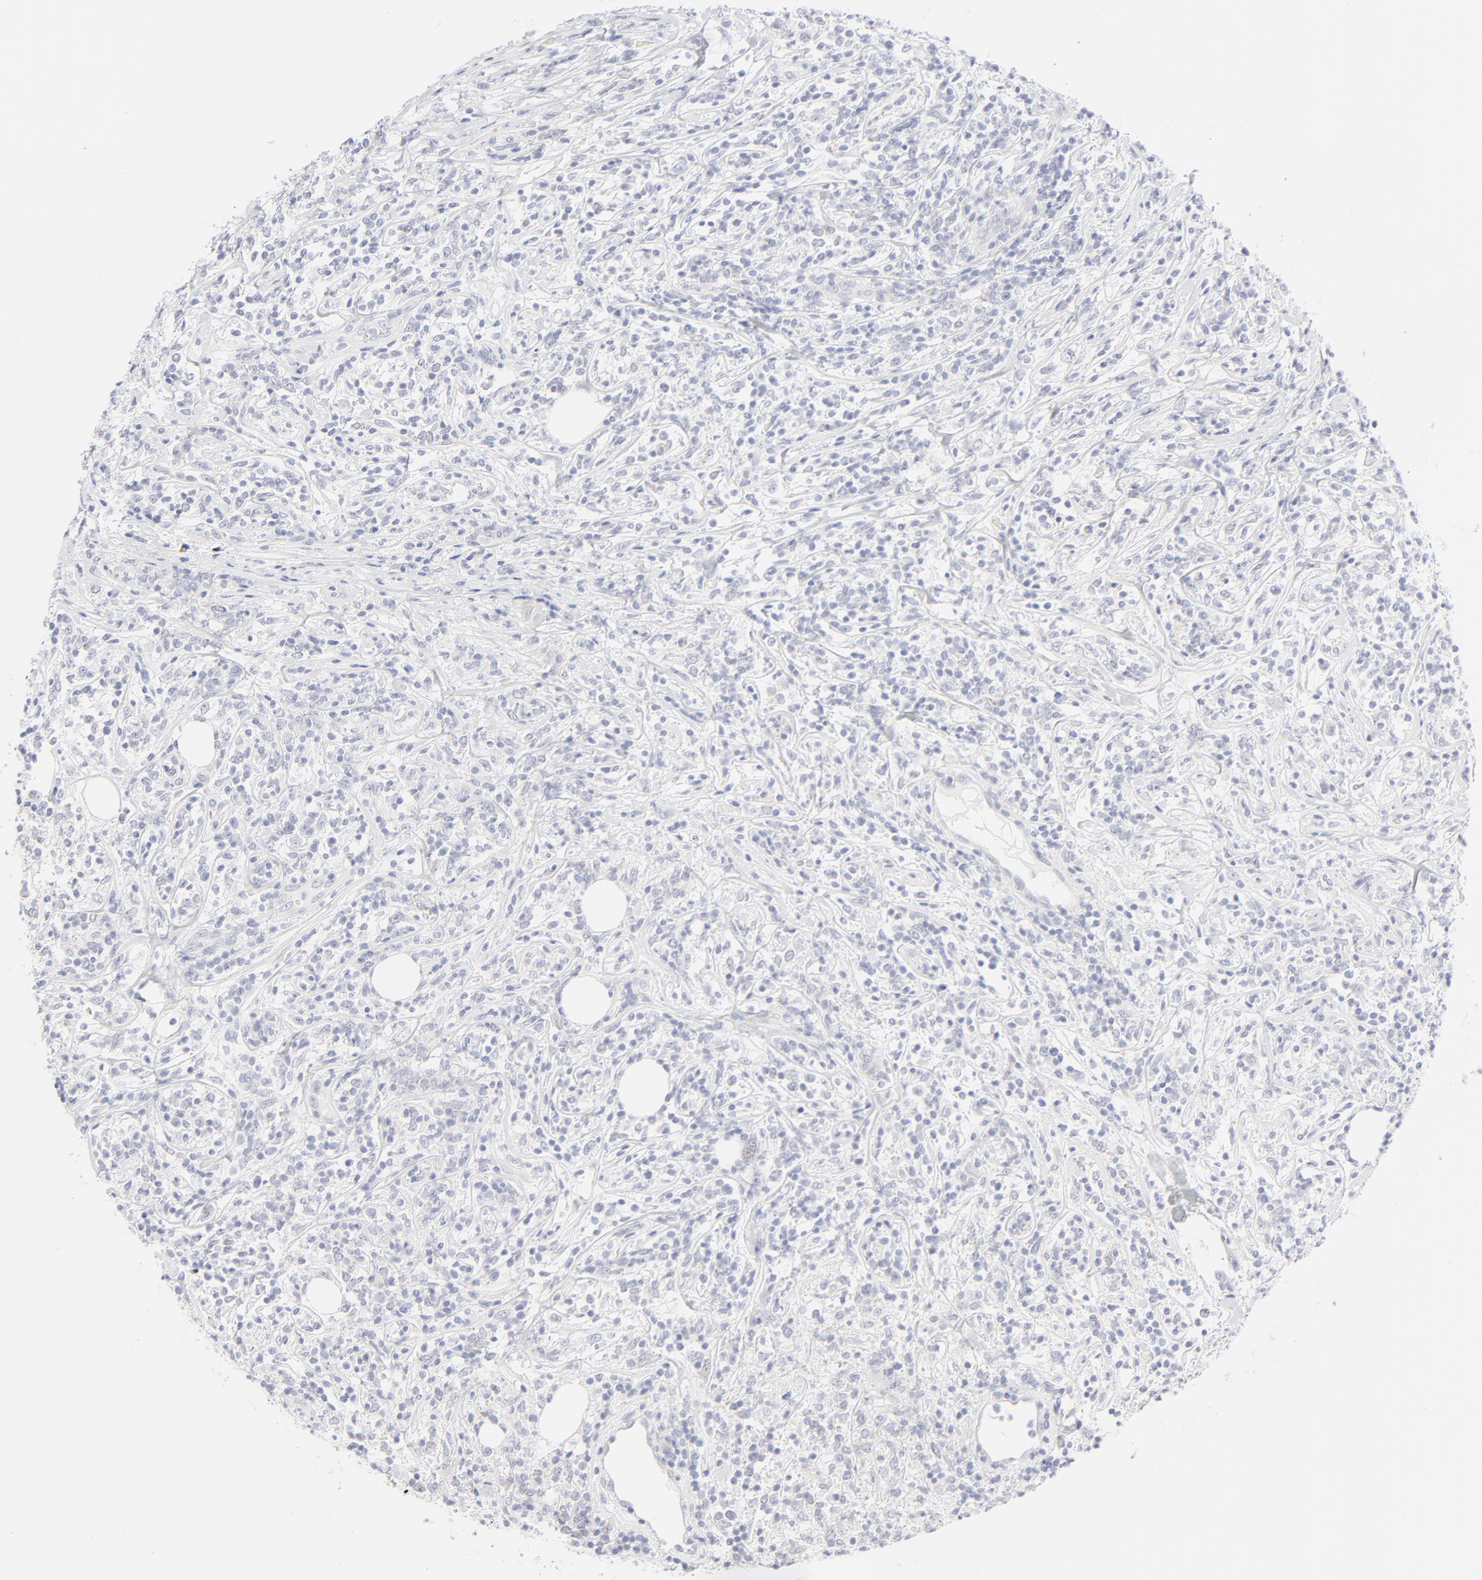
{"staining": {"intensity": "negative", "quantity": "none", "location": "none"}, "tissue": "lymphoma", "cell_type": "Tumor cells", "image_type": "cancer", "snomed": [{"axis": "morphology", "description": "Malignant lymphoma, non-Hodgkin's type, High grade"}, {"axis": "topography", "description": "Lymph node"}], "caption": "Tumor cells are negative for brown protein staining in malignant lymphoma, non-Hodgkin's type (high-grade).", "gene": "NPNT", "patient": {"sex": "female", "age": 84}}